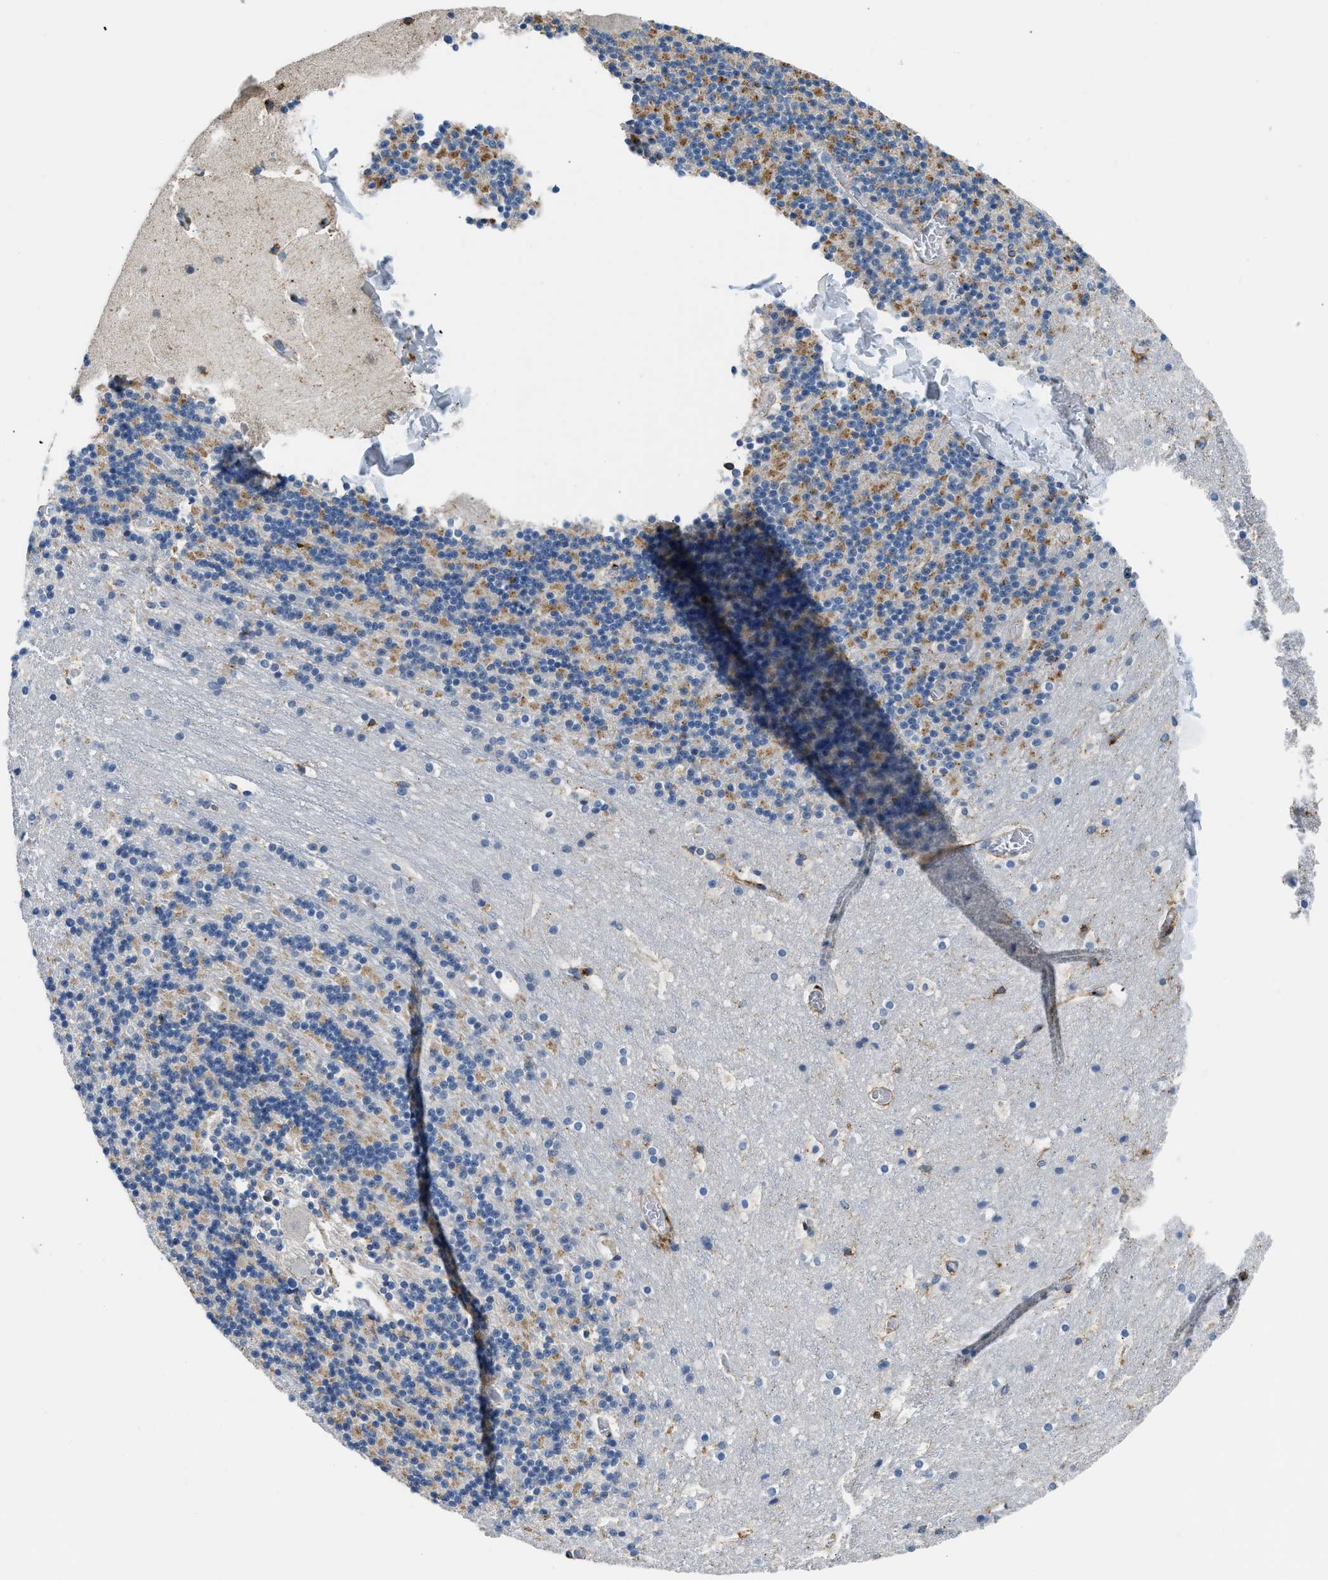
{"staining": {"intensity": "moderate", "quantity": "<25%", "location": "cytoplasmic/membranous"}, "tissue": "cerebellum", "cell_type": "Cells in granular layer", "image_type": "normal", "snomed": [{"axis": "morphology", "description": "Normal tissue, NOS"}, {"axis": "topography", "description": "Cerebellum"}], "caption": "Benign cerebellum reveals moderate cytoplasmic/membranous expression in about <25% of cells in granular layer, visualized by immunohistochemistry.", "gene": "LRP1", "patient": {"sex": "male", "age": 45}}